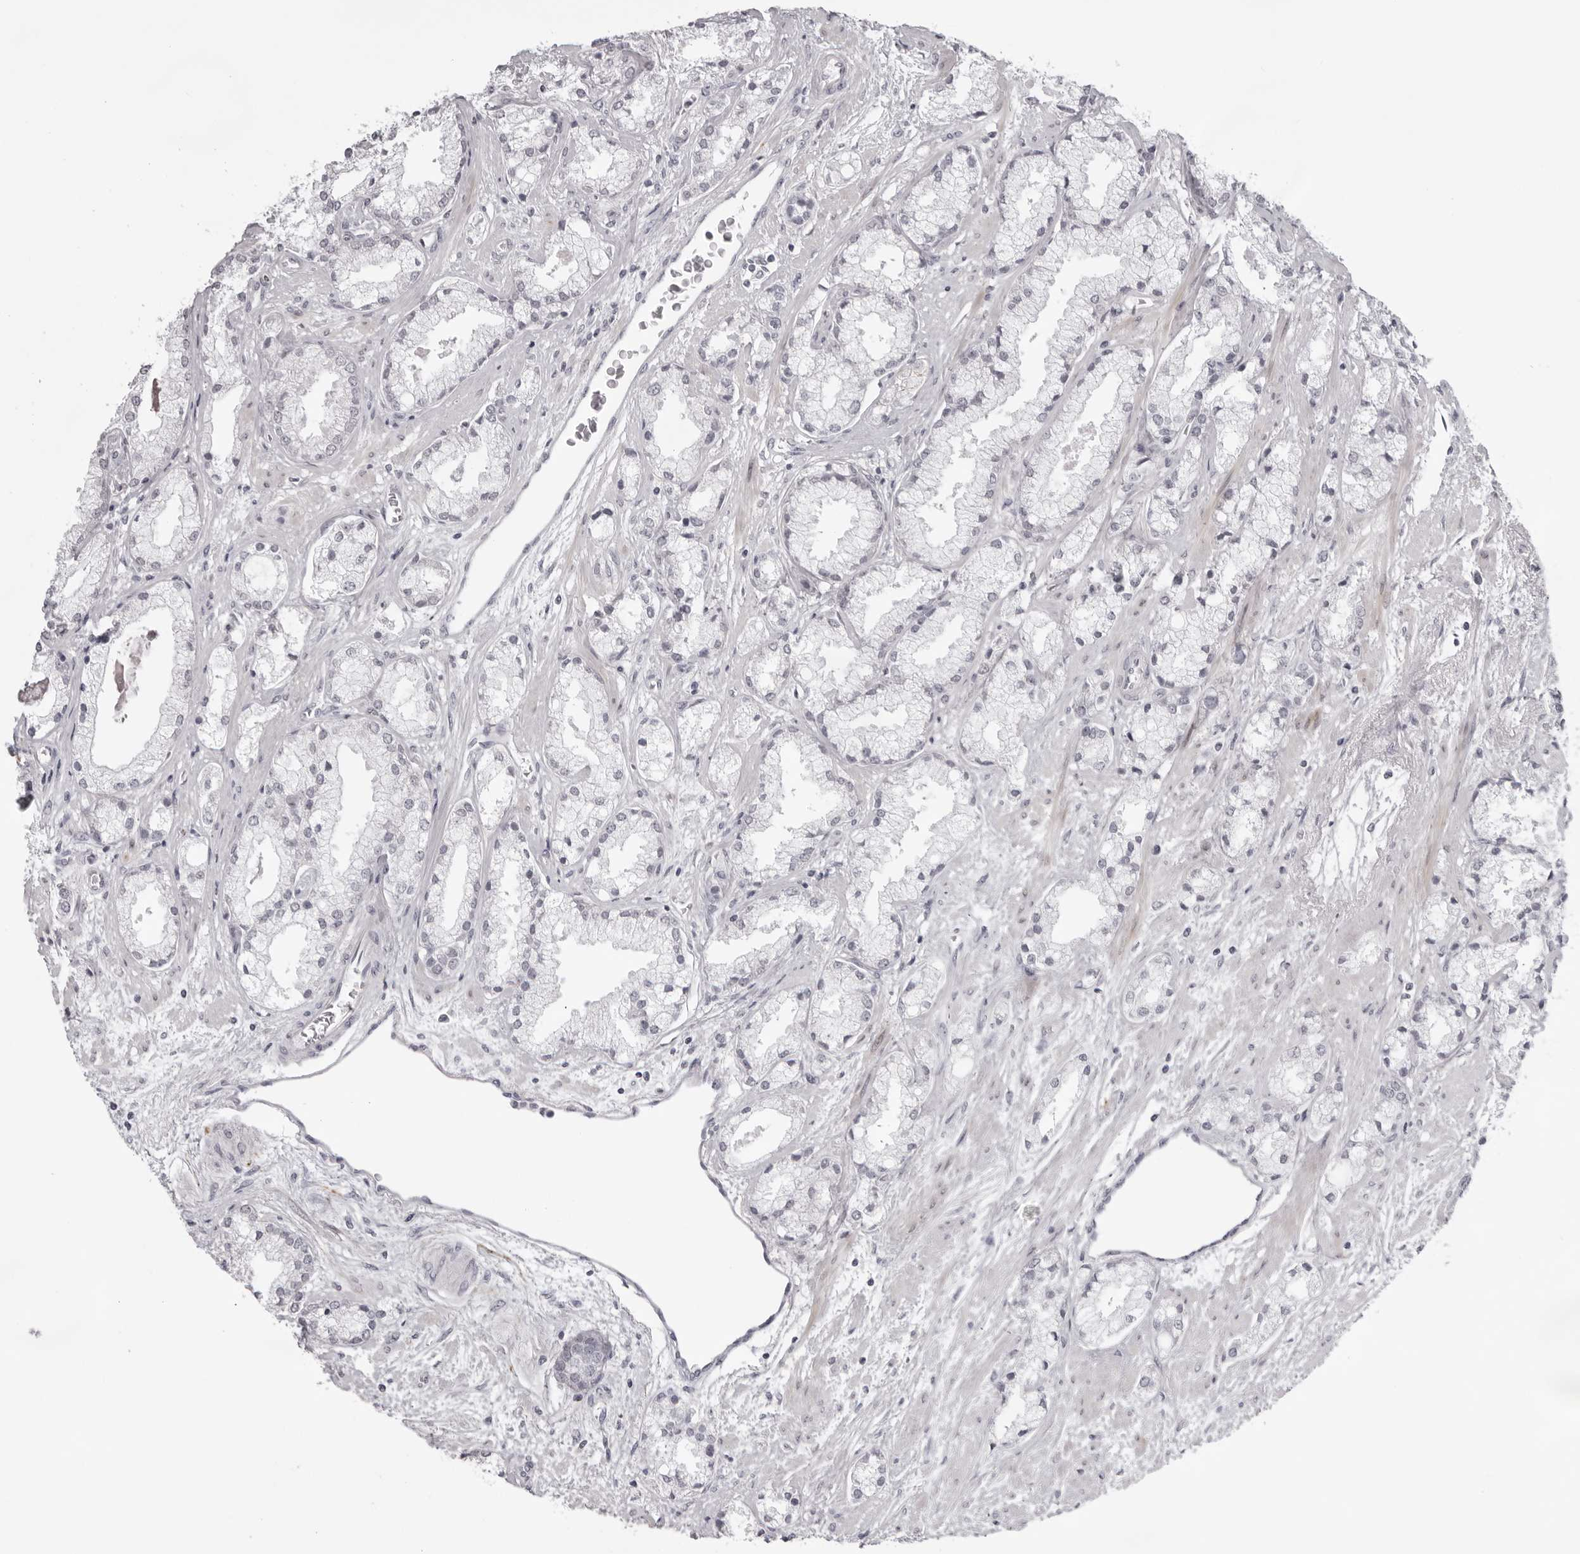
{"staining": {"intensity": "negative", "quantity": "none", "location": "none"}, "tissue": "prostate cancer", "cell_type": "Tumor cells", "image_type": "cancer", "snomed": [{"axis": "morphology", "description": "Adenocarcinoma, High grade"}, {"axis": "topography", "description": "Prostate"}], "caption": "Tumor cells show no significant staining in prostate cancer (high-grade adenocarcinoma).", "gene": "NUDT18", "patient": {"sex": "male", "age": 50}}